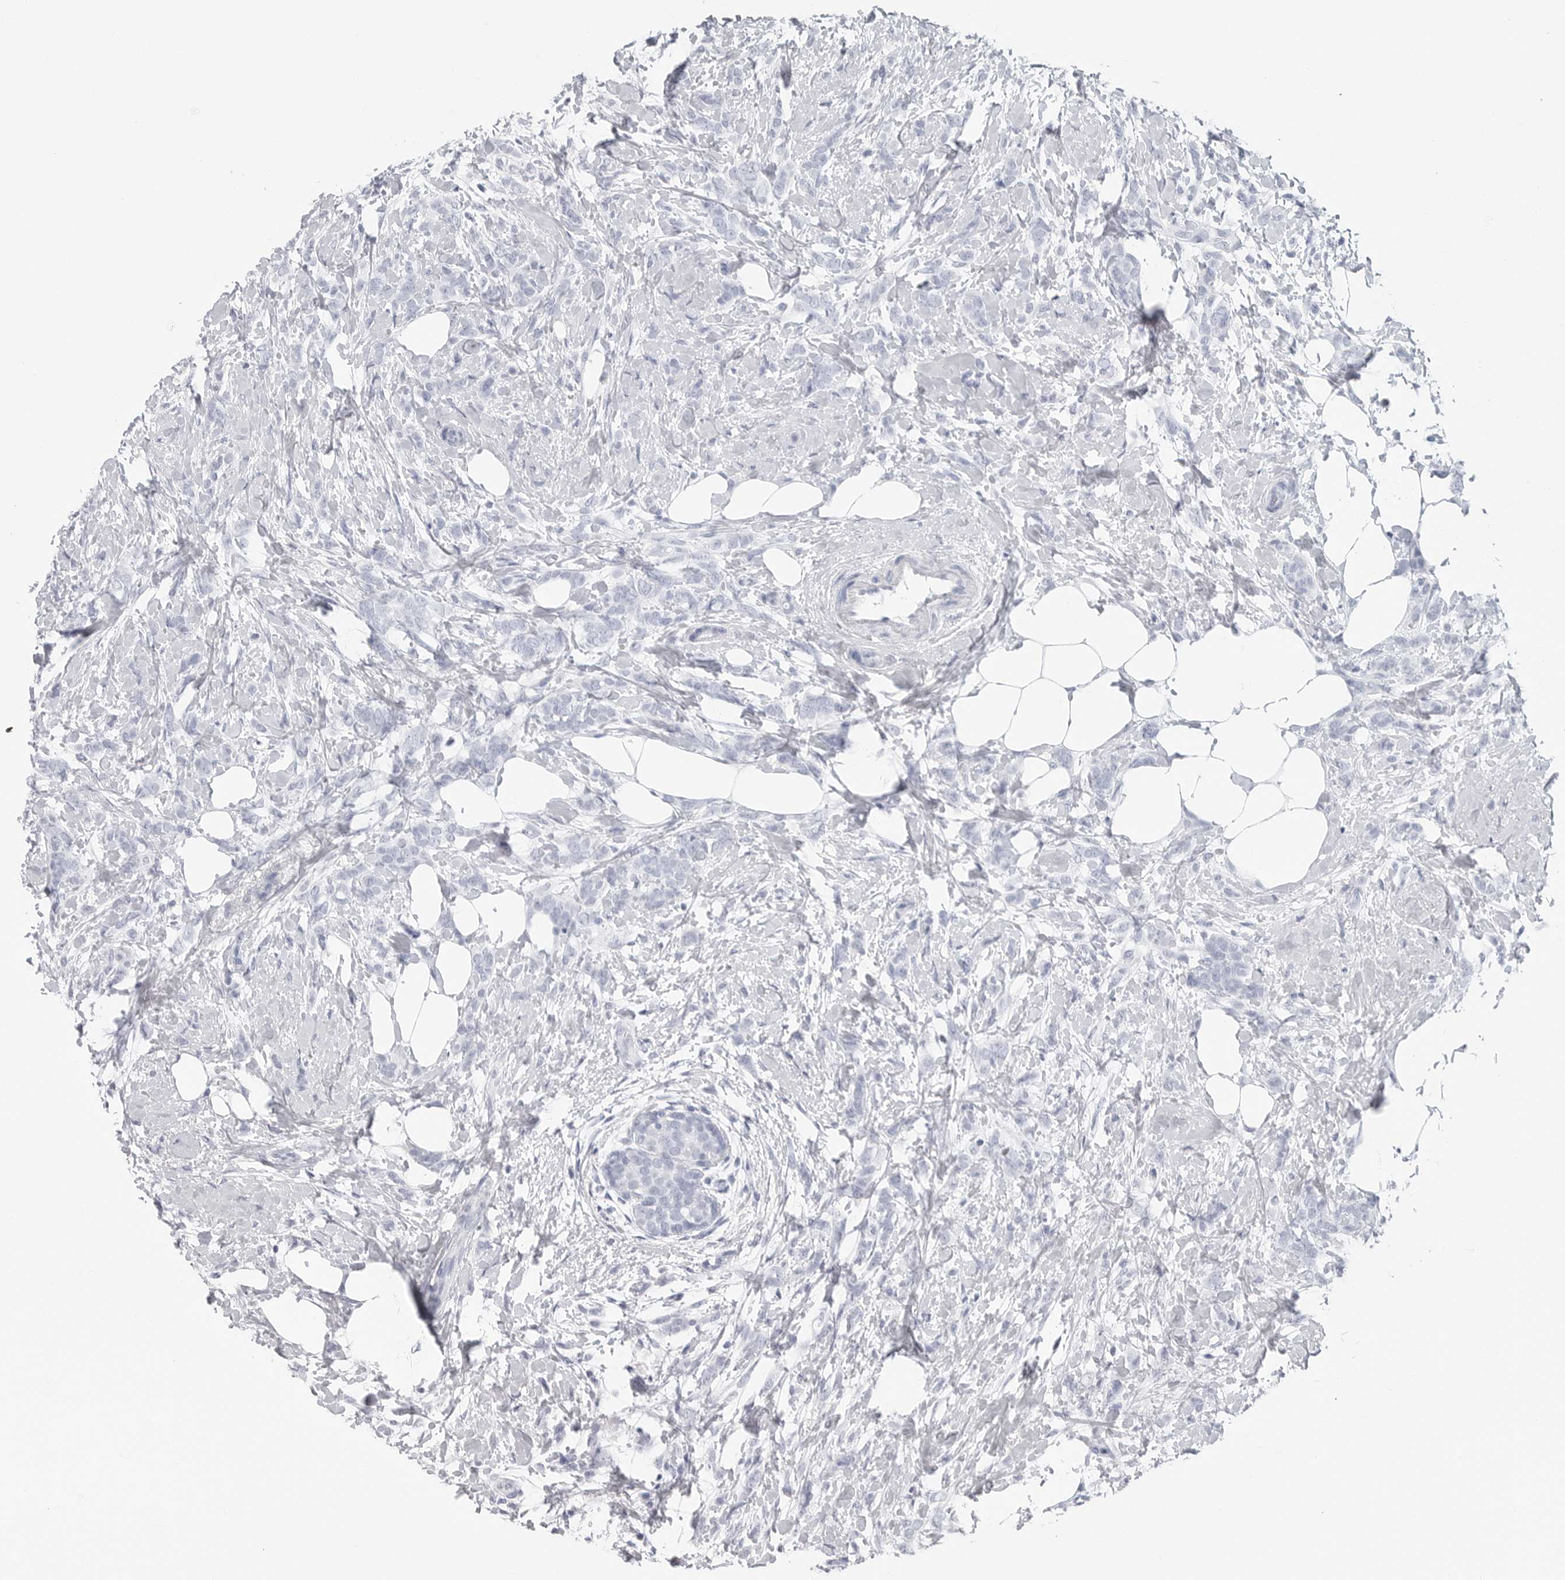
{"staining": {"intensity": "negative", "quantity": "none", "location": "none"}, "tissue": "breast cancer", "cell_type": "Tumor cells", "image_type": "cancer", "snomed": [{"axis": "morphology", "description": "Lobular carcinoma, in situ"}, {"axis": "morphology", "description": "Lobular carcinoma"}, {"axis": "topography", "description": "Breast"}], "caption": "An immunohistochemistry (IHC) histopathology image of breast cancer is shown. There is no staining in tumor cells of breast cancer. The staining was performed using DAB to visualize the protein expression in brown, while the nuclei were stained in blue with hematoxylin (Magnification: 20x).", "gene": "CSH1", "patient": {"sex": "female", "age": 41}}